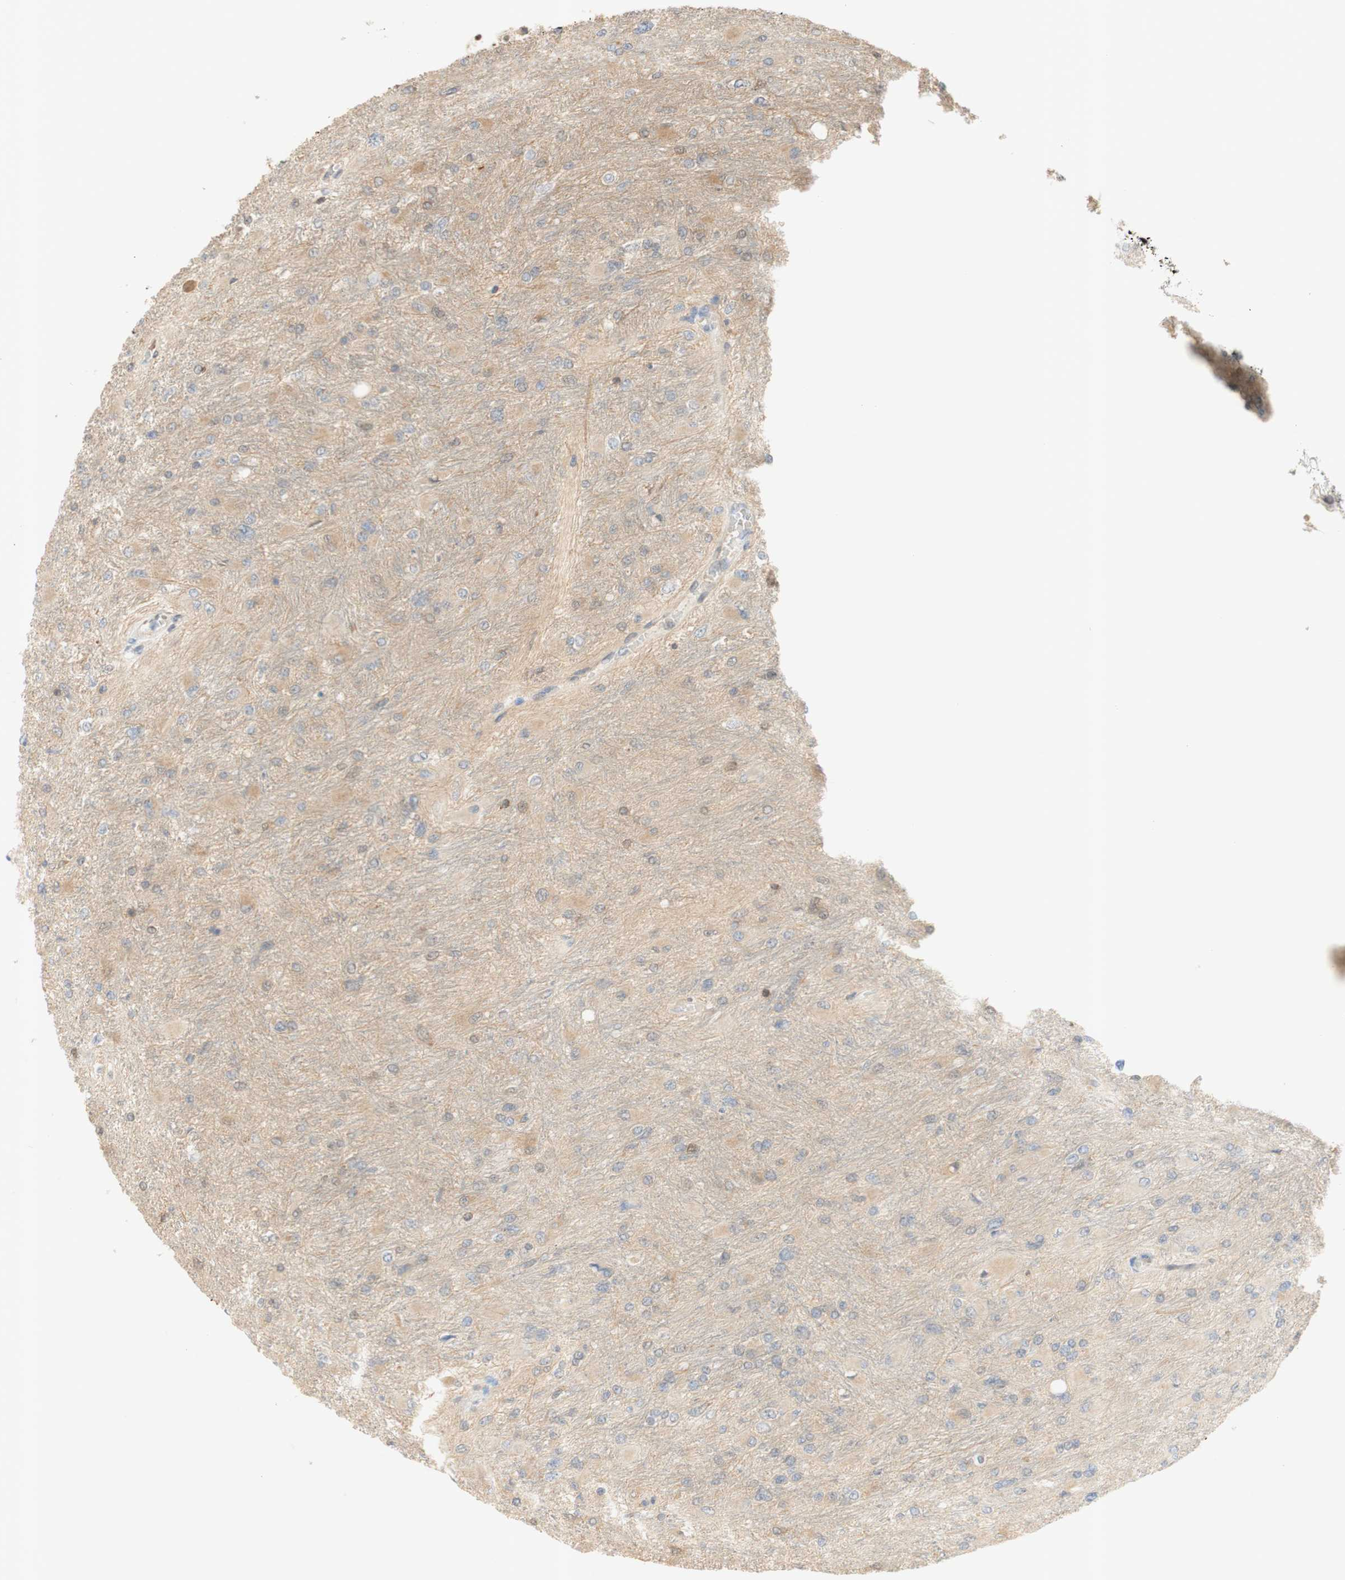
{"staining": {"intensity": "weak", "quantity": "25%-75%", "location": "cytoplasmic/membranous,nuclear"}, "tissue": "glioma", "cell_type": "Tumor cells", "image_type": "cancer", "snomed": [{"axis": "morphology", "description": "Glioma, malignant, High grade"}, {"axis": "topography", "description": "Cerebral cortex"}], "caption": "This is an image of immunohistochemistry (IHC) staining of glioma, which shows weak positivity in the cytoplasmic/membranous and nuclear of tumor cells.", "gene": "NAP1L4", "patient": {"sex": "female", "age": 36}}